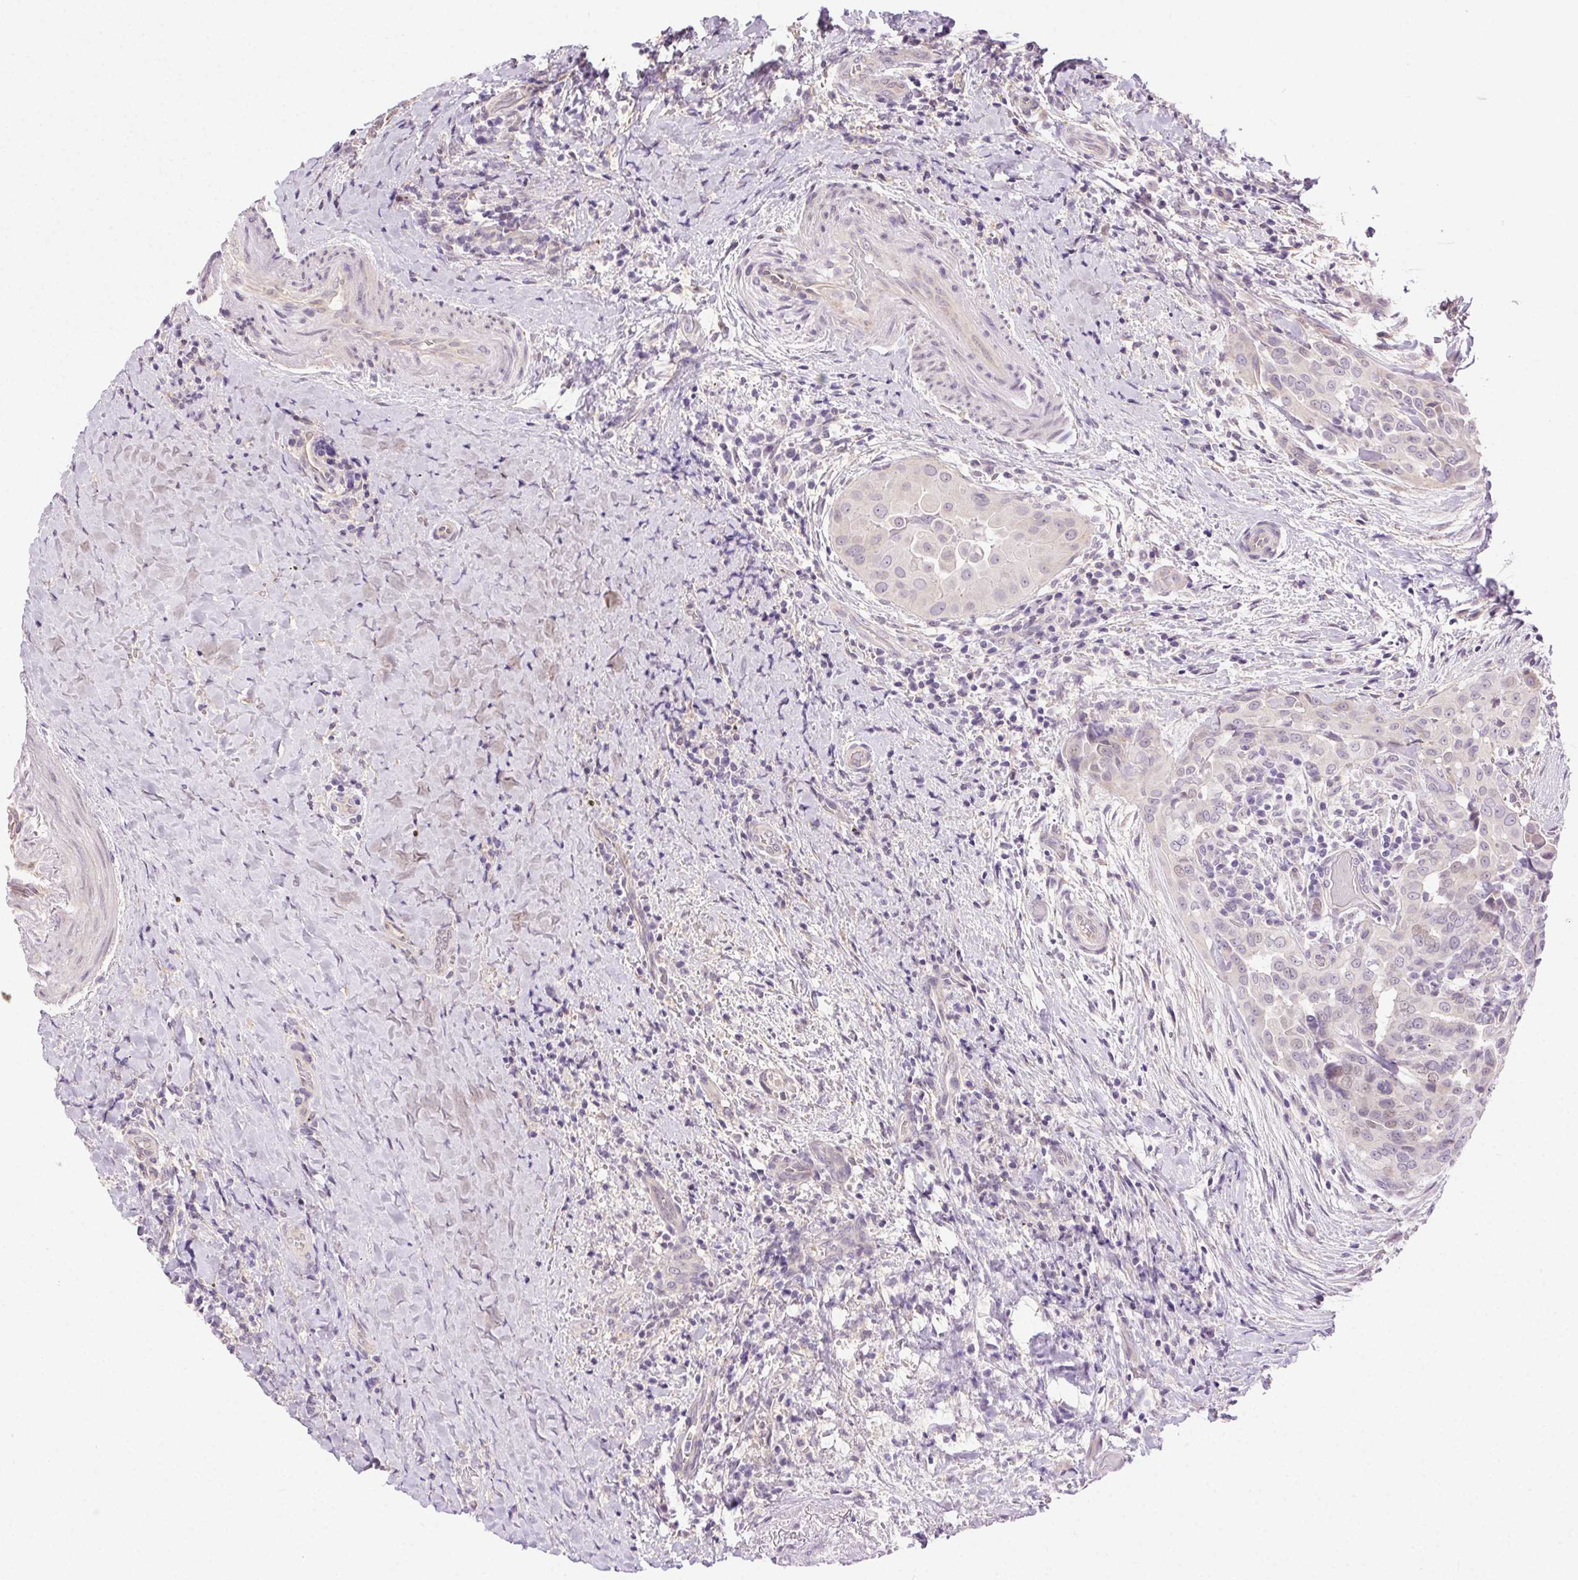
{"staining": {"intensity": "negative", "quantity": "none", "location": "none"}, "tissue": "thyroid cancer", "cell_type": "Tumor cells", "image_type": "cancer", "snomed": [{"axis": "morphology", "description": "Papillary adenocarcinoma, NOS"}, {"axis": "morphology", "description": "Papillary adenoma metastatic"}, {"axis": "topography", "description": "Thyroid gland"}], "caption": "A photomicrograph of thyroid papillary adenocarcinoma stained for a protein exhibits no brown staining in tumor cells.", "gene": "SYT11", "patient": {"sex": "female", "age": 50}}